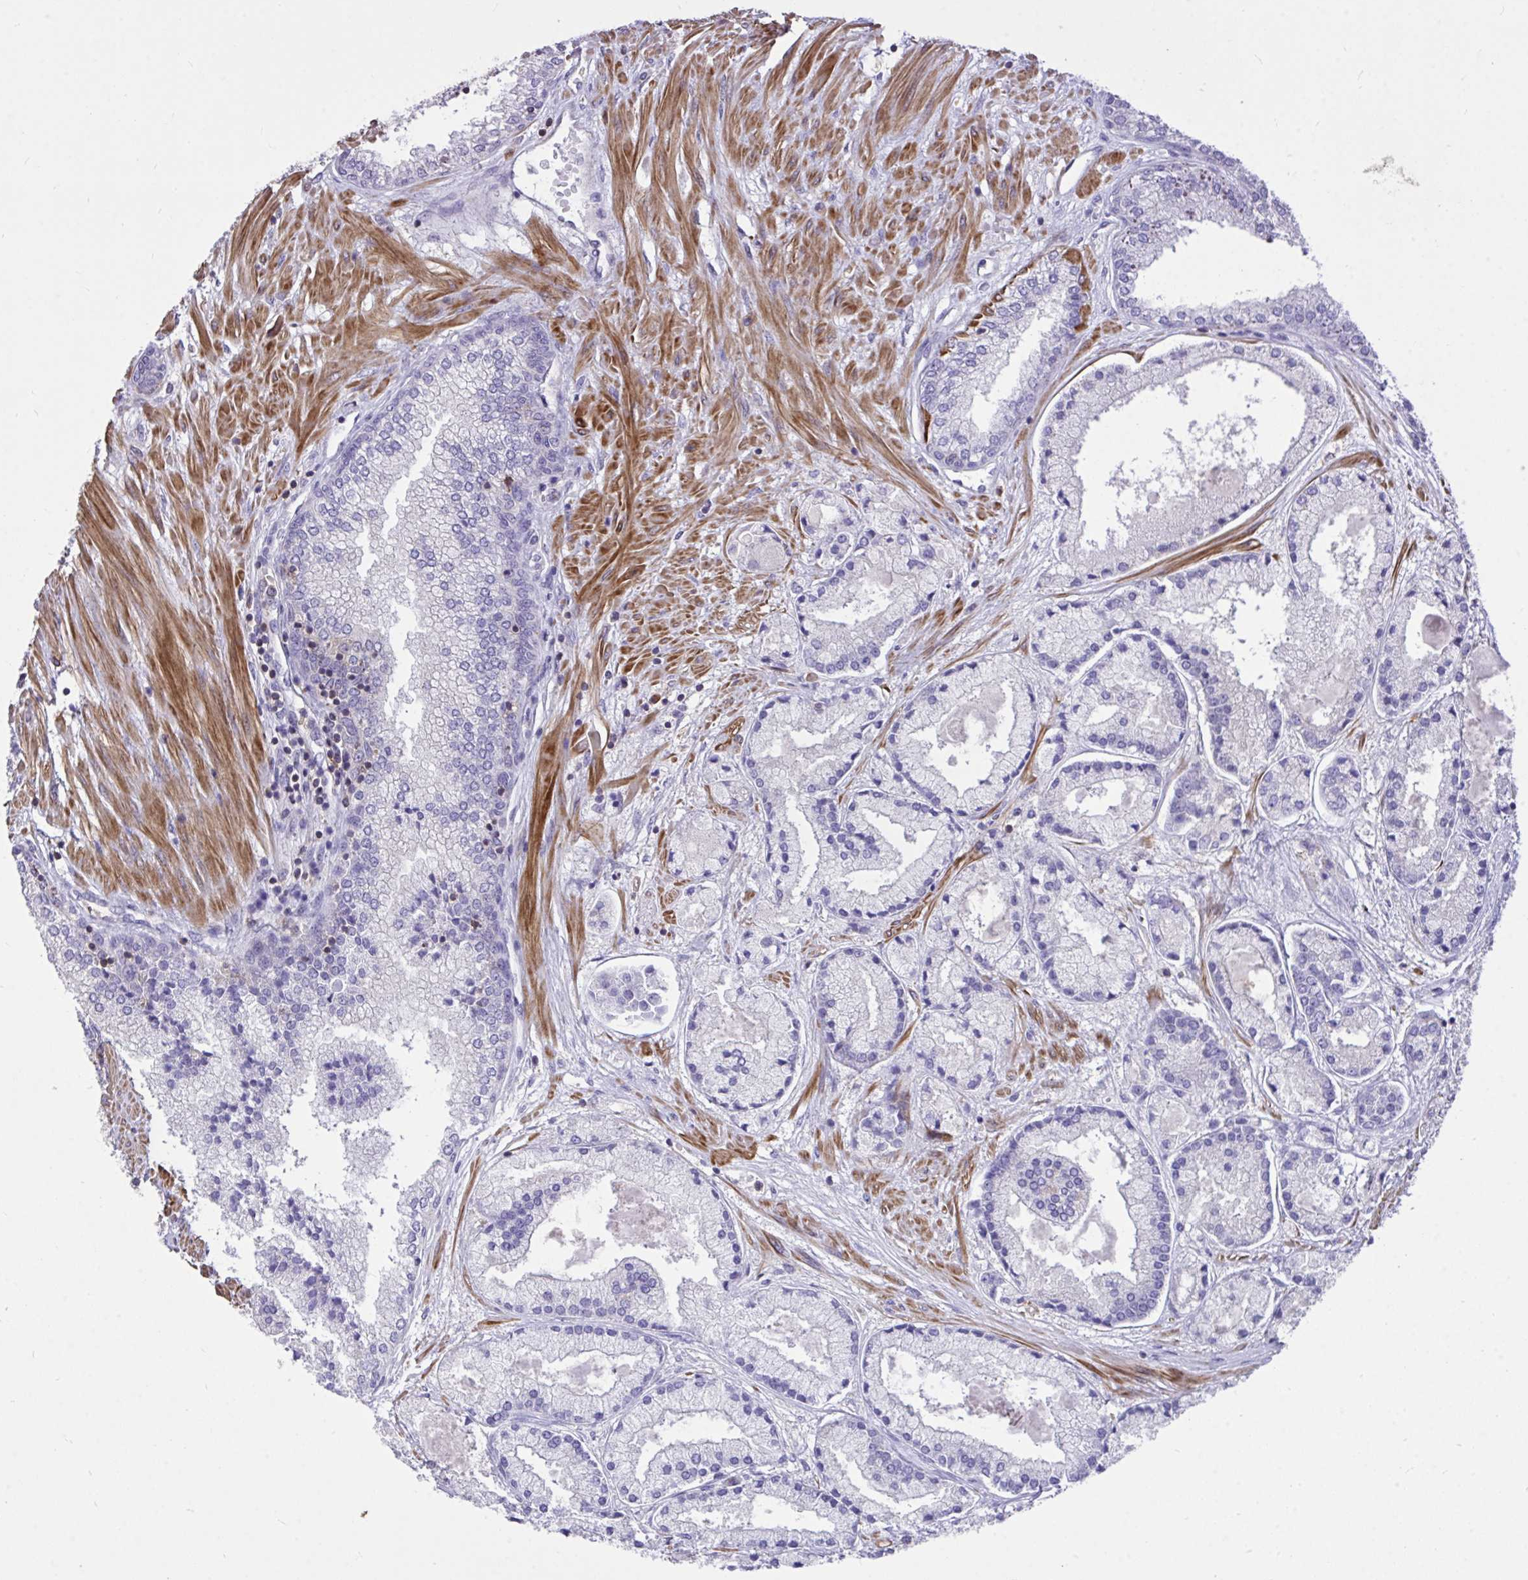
{"staining": {"intensity": "negative", "quantity": "none", "location": "none"}, "tissue": "prostate cancer", "cell_type": "Tumor cells", "image_type": "cancer", "snomed": [{"axis": "morphology", "description": "Adenocarcinoma, High grade"}, {"axis": "topography", "description": "Prostate"}], "caption": "DAB (3,3'-diaminobenzidine) immunohistochemical staining of human high-grade adenocarcinoma (prostate) exhibits no significant expression in tumor cells.", "gene": "IGFL2", "patient": {"sex": "male", "age": 67}}